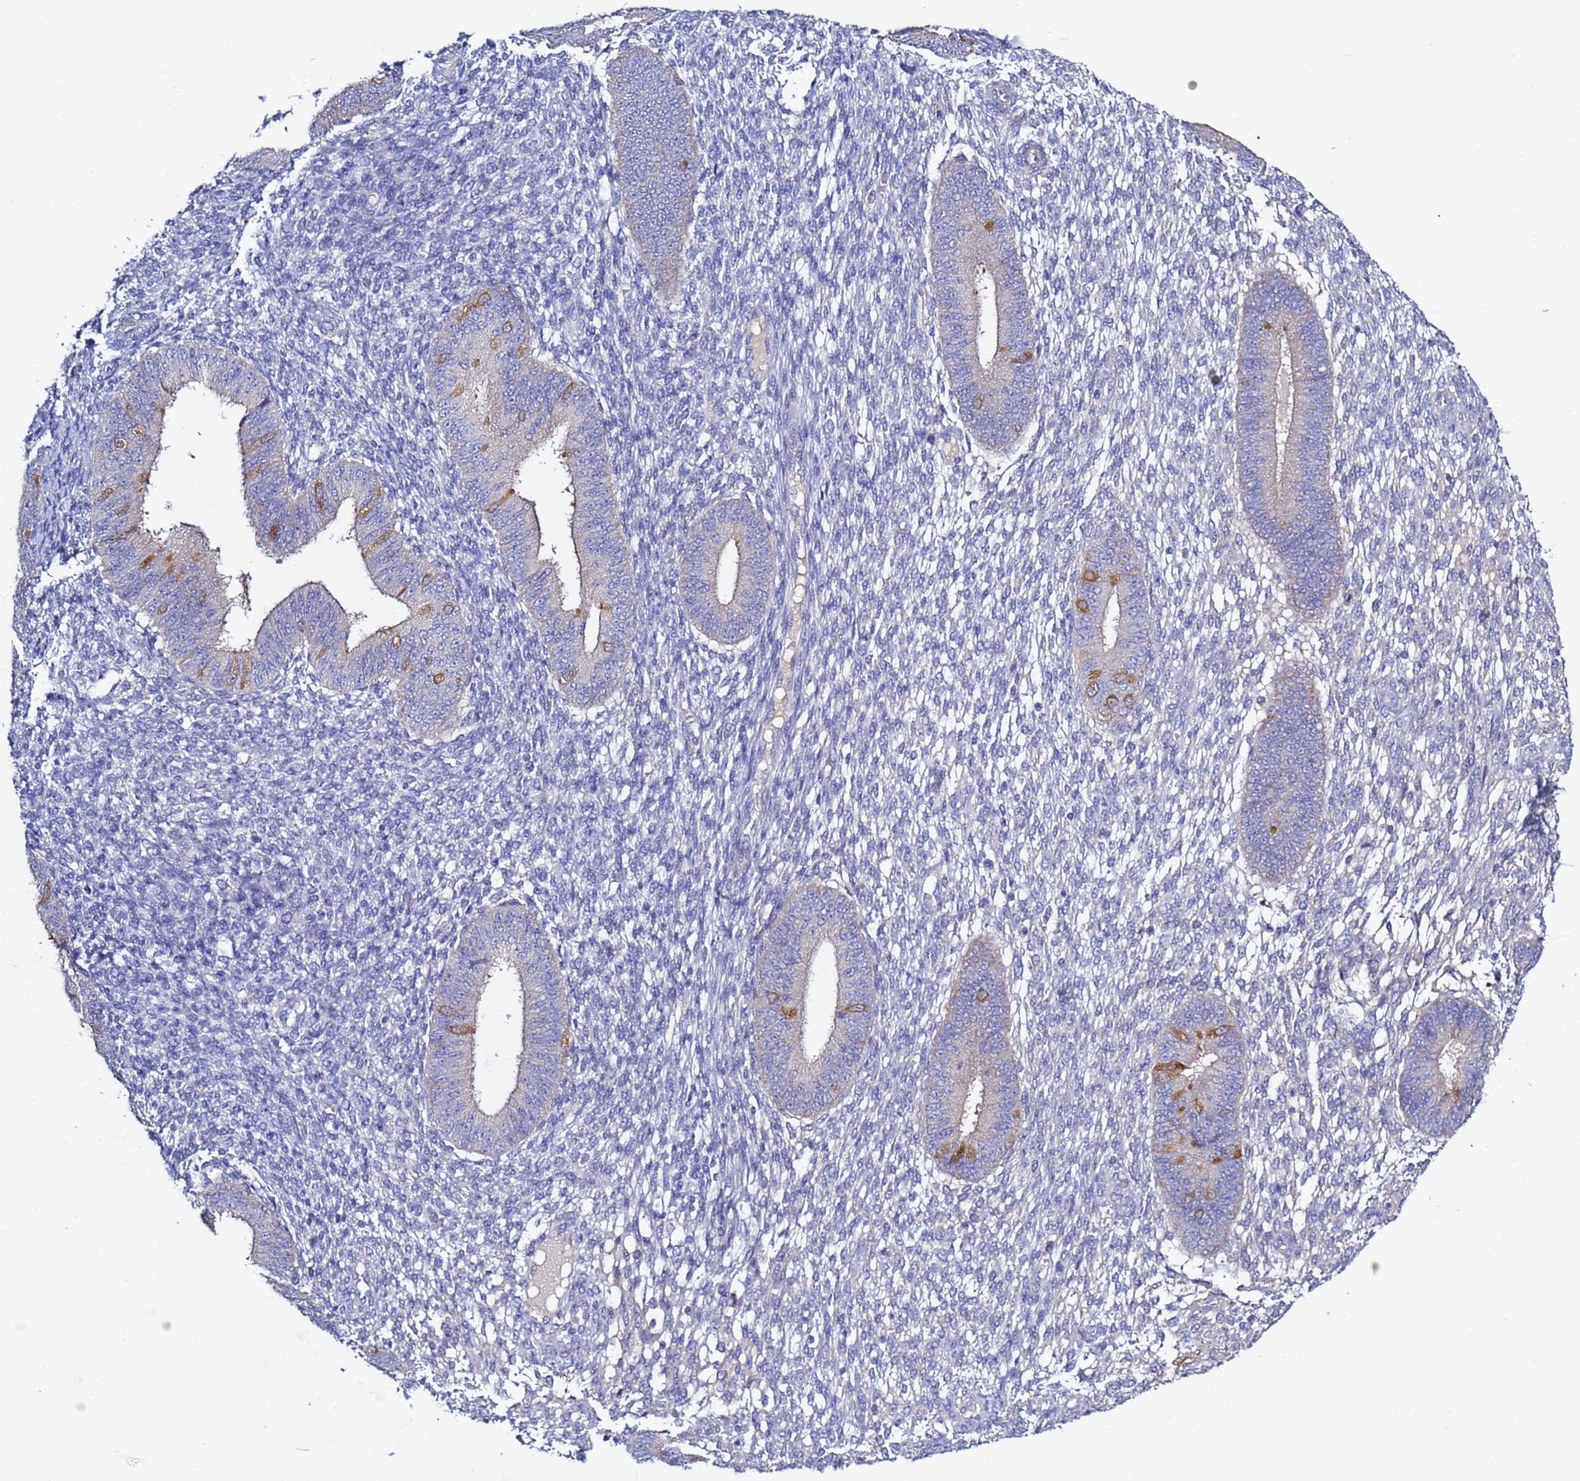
{"staining": {"intensity": "negative", "quantity": "none", "location": "none"}, "tissue": "endometrium", "cell_type": "Cells in endometrial stroma", "image_type": "normal", "snomed": [{"axis": "morphology", "description": "Normal tissue, NOS"}, {"axis": "topography", "description": "Endometrium"}], "caption": "Immunohistochemical staining of benign human endometrium shows no significant expression in cells in endometrial stroma. (DAB (3,3'-diaminobenzidine) IHC visualized using brightfield microscopy, high magnification).", "gene": "RABL2A", "patient": {"sex": "female", "age": 49}}